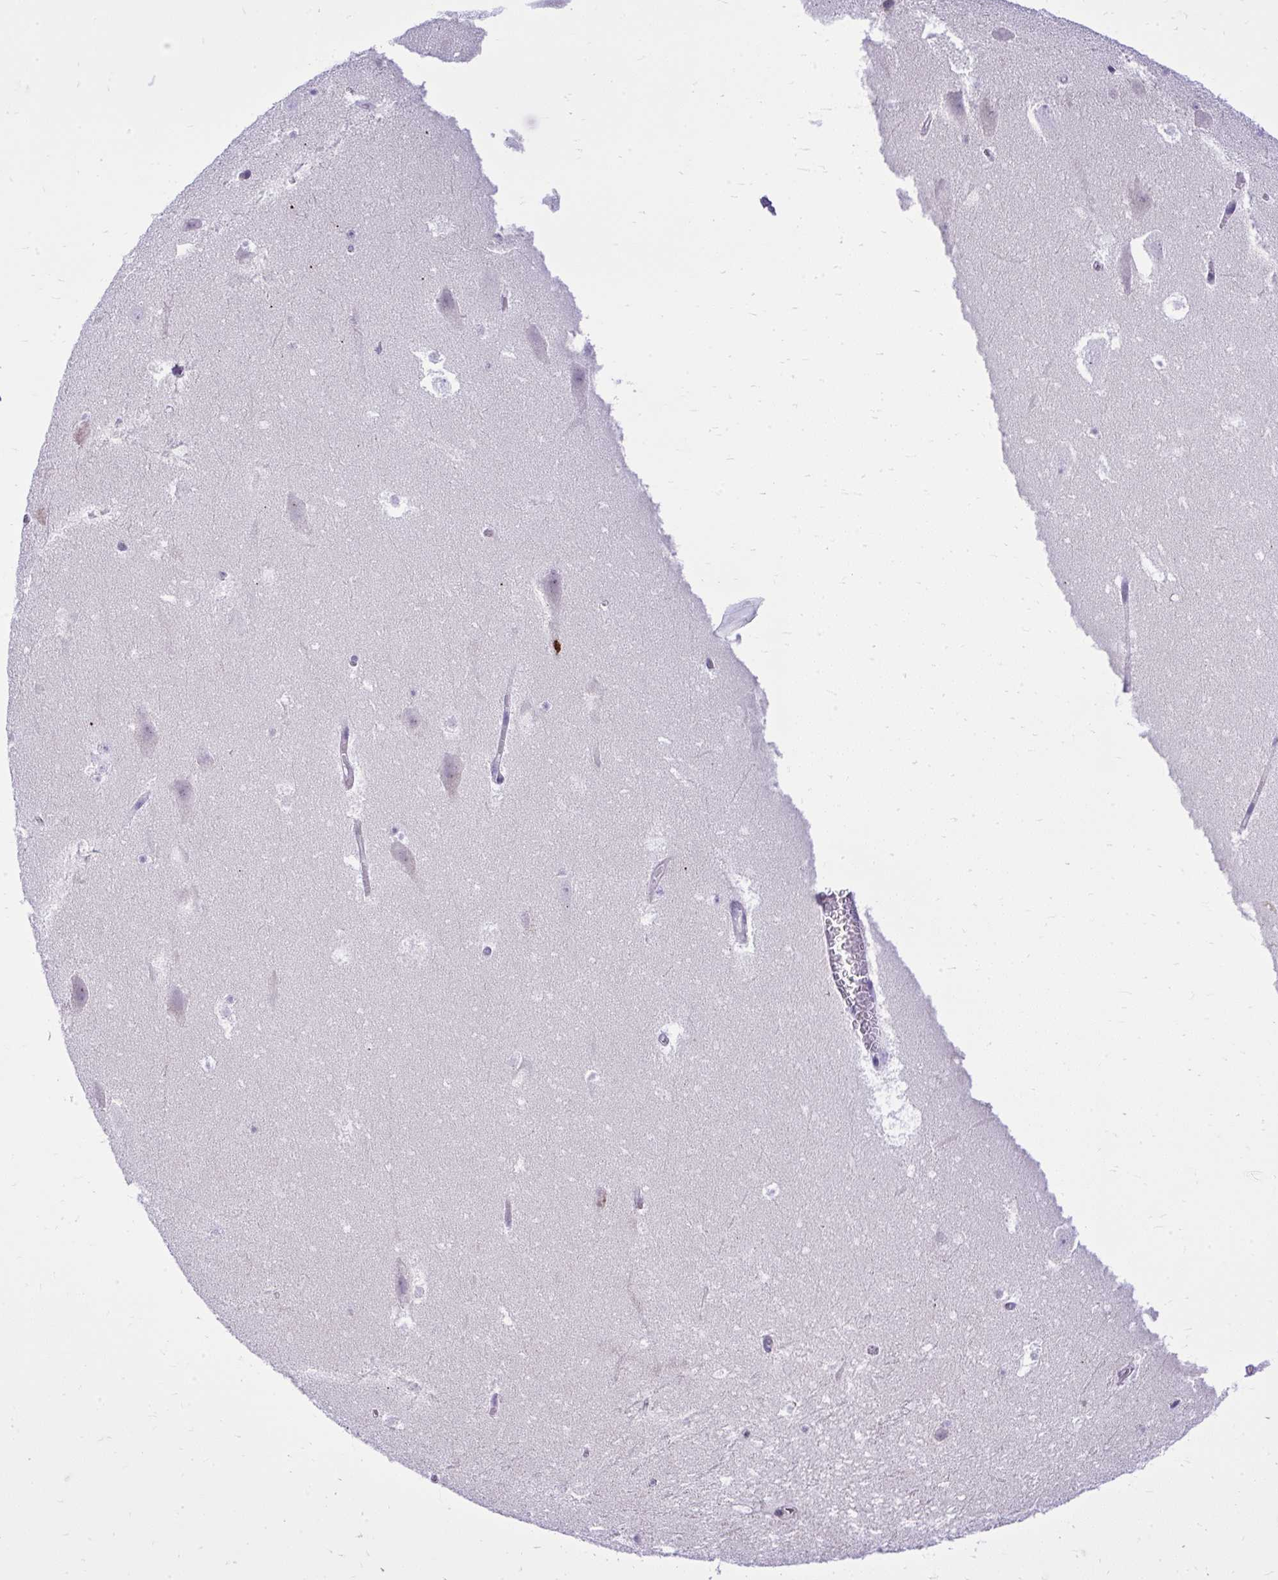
{"staining": {"intensity": "negative", "quantity": "none", "location": "none"}, "tissue": "hippocampus", "cell_type": "Glial cells", "image_type": "normal", "snomed": [{"axis": "morphology", "description": "Normal tissue, NOS"}, {"axis": "topography", "description": "Hippocampus"}], "caption": "Immunohistochemical staining of unremarkable human hippocampus shows no significant expression in glial cells. (DAB immunohistochemistry (IHC) with hematoxylin counter stain).", "gene": "GRK4", "patient": {"sex": "female", "age": 42}}